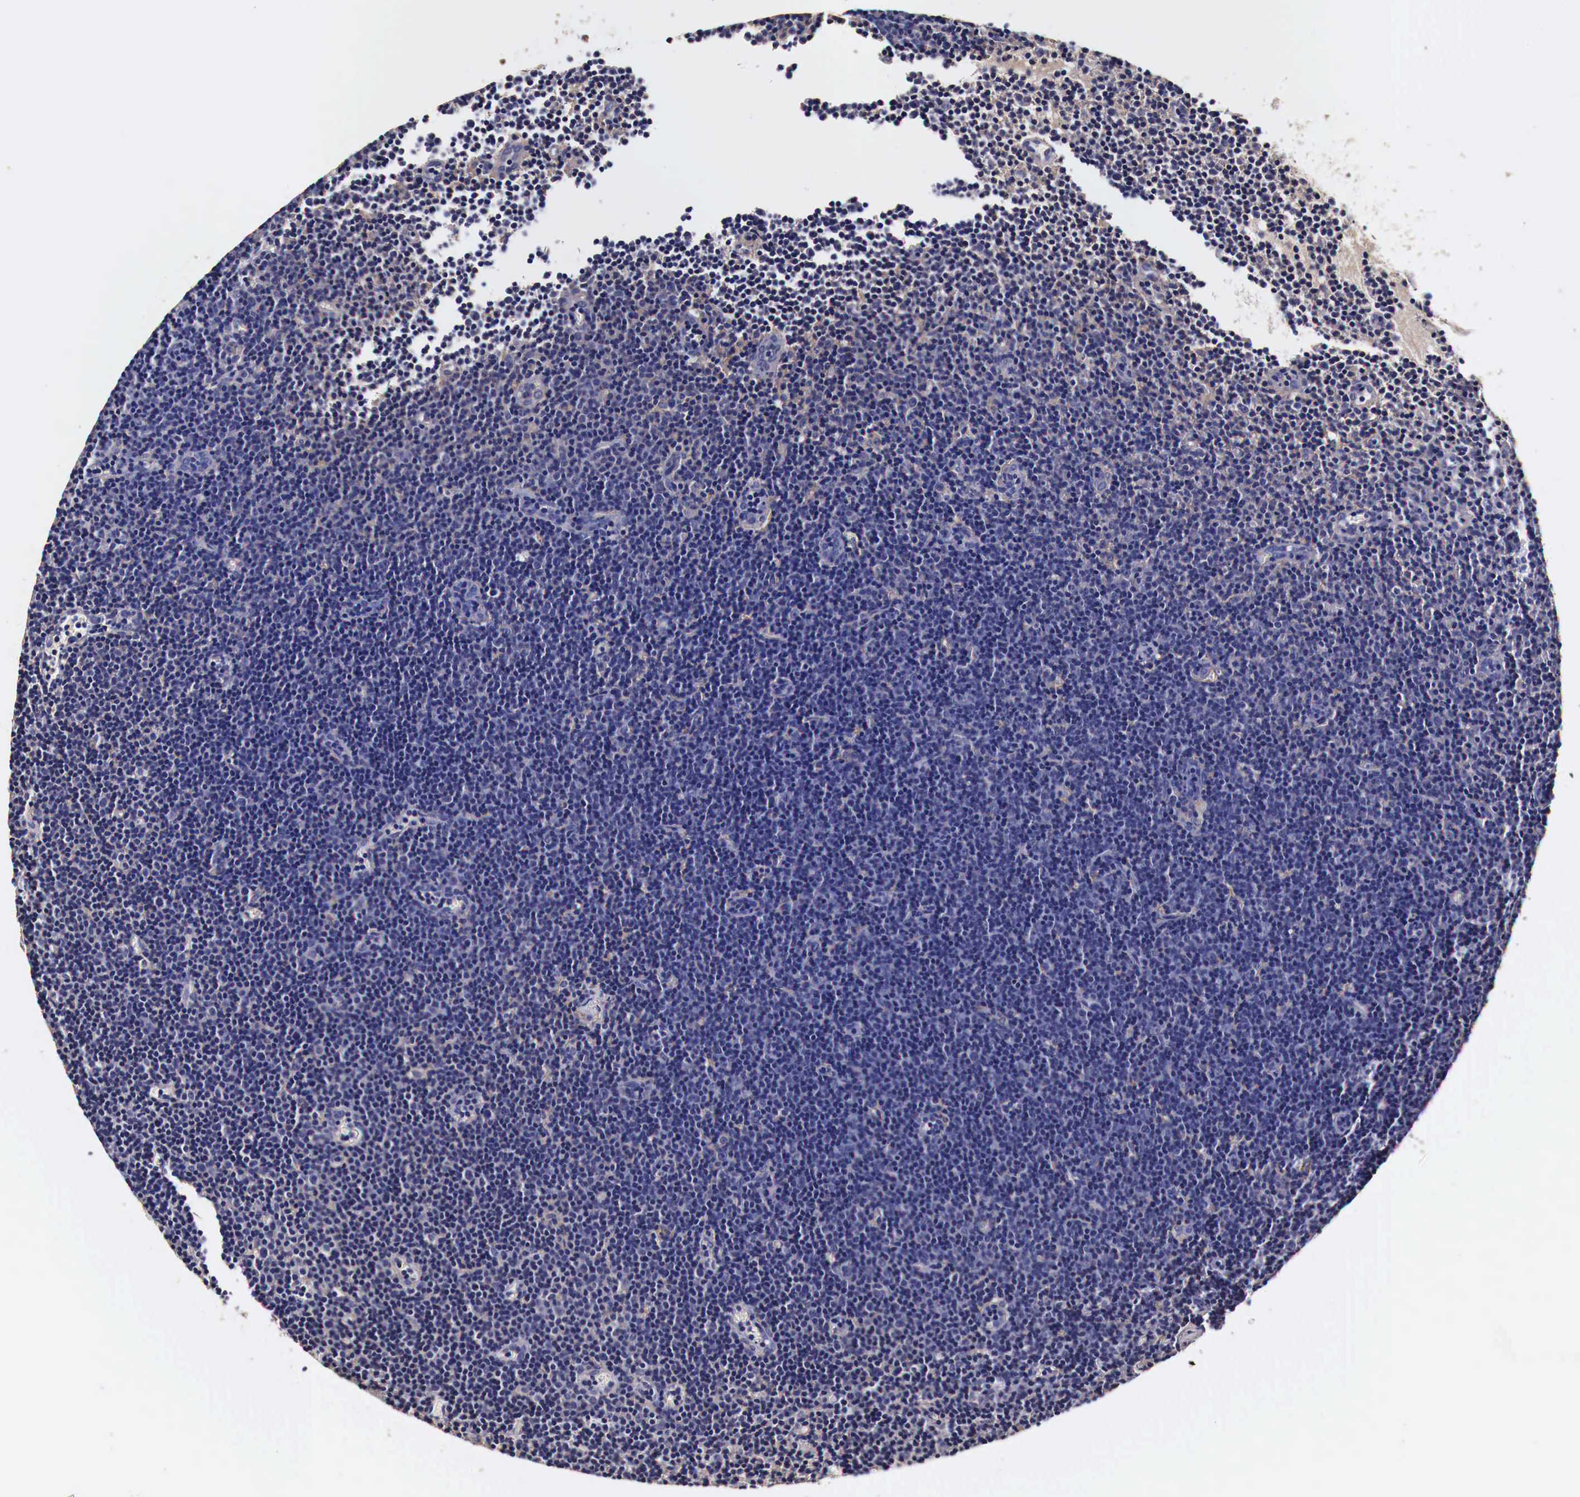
{"staining": {"intensity": "negative", "quantity": "none", "location": "none"}, "tissue": "lymphoma", "cell_type": "Tumor cells", "image_type": "cancer", "snomed": [{"axis": "morphology", "description": "Malignant lymphoma, non-Hodgkin's type, Low grade"}, {"axis": "topography", "description": "Lymph node"}], "caption": "This is an IHC image of human lymphoma. There is no positivity in tumor cells.", "gene": "RP2", "patient": {"sex": "male", "age": 57}}